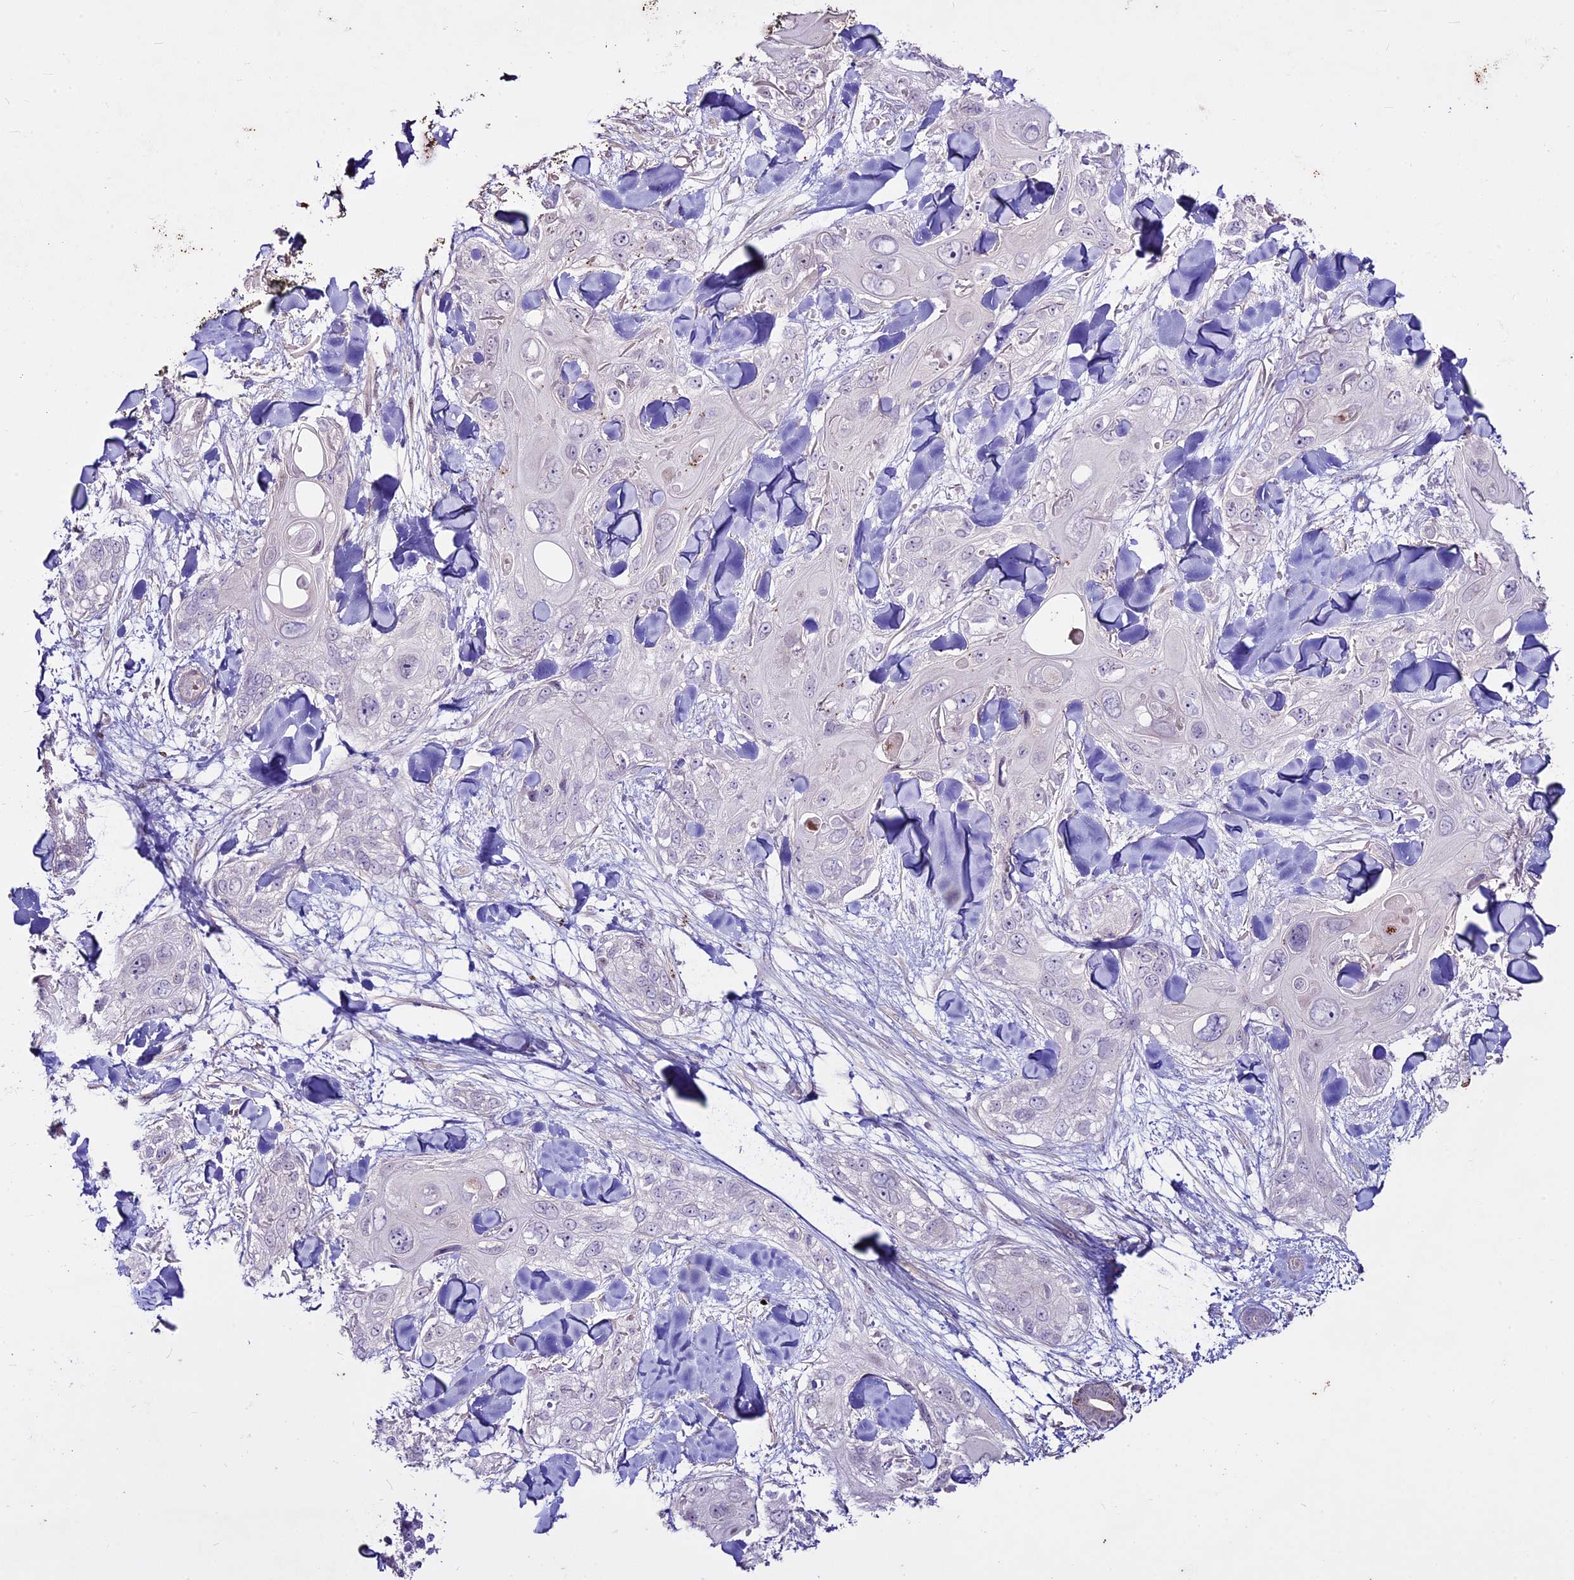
{"staining": {"intensity": "negative", "quantity": "none", "location": "none"}, "tissue": "skin cancer", "cell_type": "Tumor cells", "image_type": "cancer", "snomed": [{"axis": "morphology", "description": "Normal tissue, NOS"}, {"axis": "morphology", "description": "Squamous cell carcinoma, NOS"}, {"axis": "topography", "description": "Skin"}], "caption": "Human skin cancer (squamous cell carcinoma) stained for a protein using immunohistochemistry reveals no staining in tumor cells.", "gene": "SUSD3", "patient": {"sex": "male", "age": 72}}